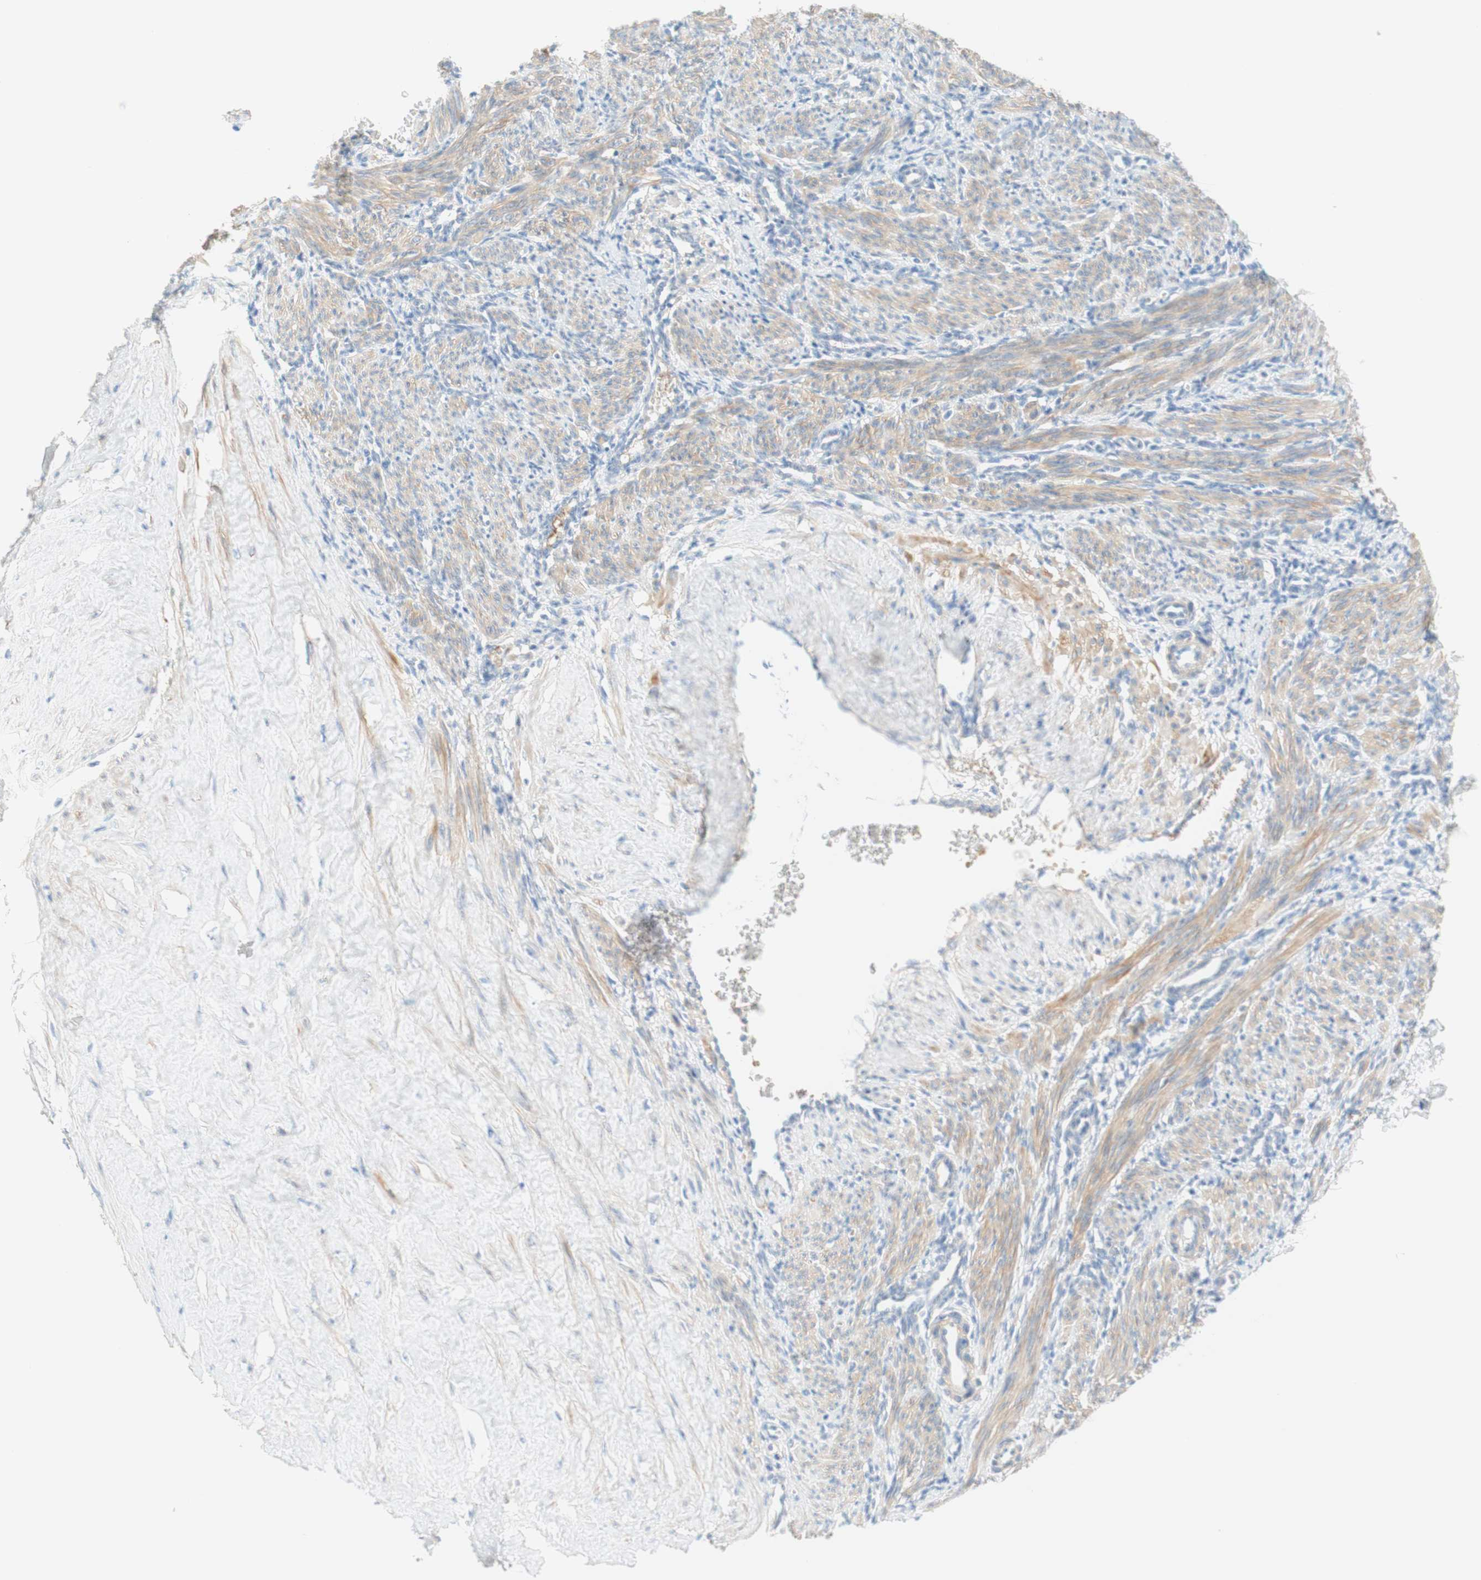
{"staining": {"intensity": "moderate", "quantity": ">75%", "location": "cytoplasmic/membranous"}, "tissue": "smooth muscle", "cell_type": "Smooth muscle cells", "image_type": "normal", "snomed": [{"axis": "morphology", "description": "Normal tissue, NOS"}, {"axis": "topography", "description": "Endometrium"}], "caption": "Smooth muscle cells show medium levels of moderate cytoplasmic/membranous staining in about >75% of cells in benign smooth muscle. The protein is shown in brown color, while the nuclei are stained blue.", "gene": "ENTREP2", "patient": {"sex": "female", "age": 33}}